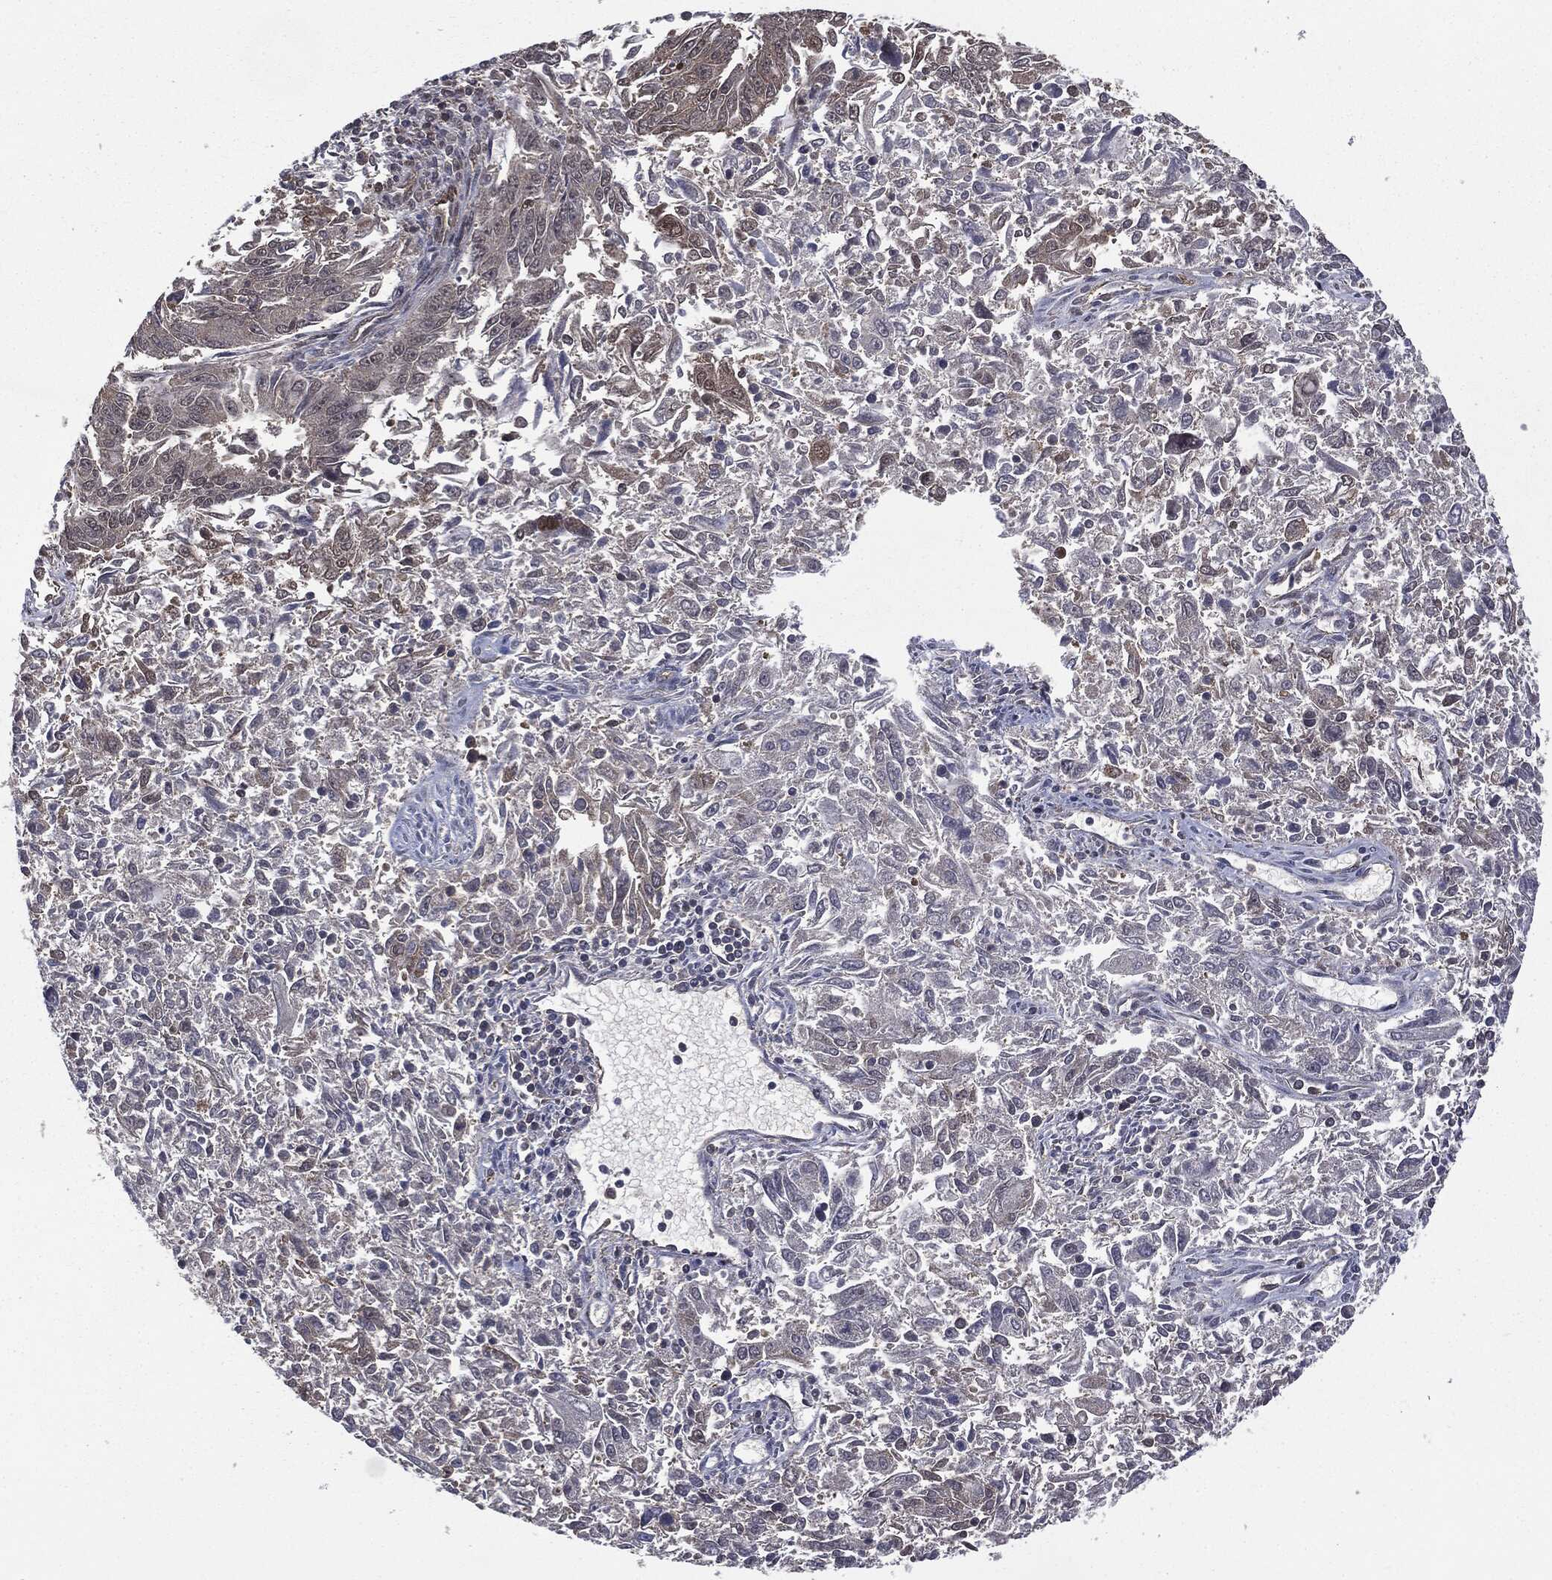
{"staining": {"intensity": "negative", "quantity": "none", "location": "none"}, "tissue": "endometrial cancer", "cell_type": "Tumor cells", "image_type": "cancer", "snomed": [{"axis": "morphology", "description": "Adenocarcinoma, NOS"}, {"axis": "topography", "description": "Endometrium"}], "caption": "Tumor cells show no significant positivity in adenocarcinoma (endometrial).", "gene": "PTPA", "patient": {"sex": "female", "age": 42}}